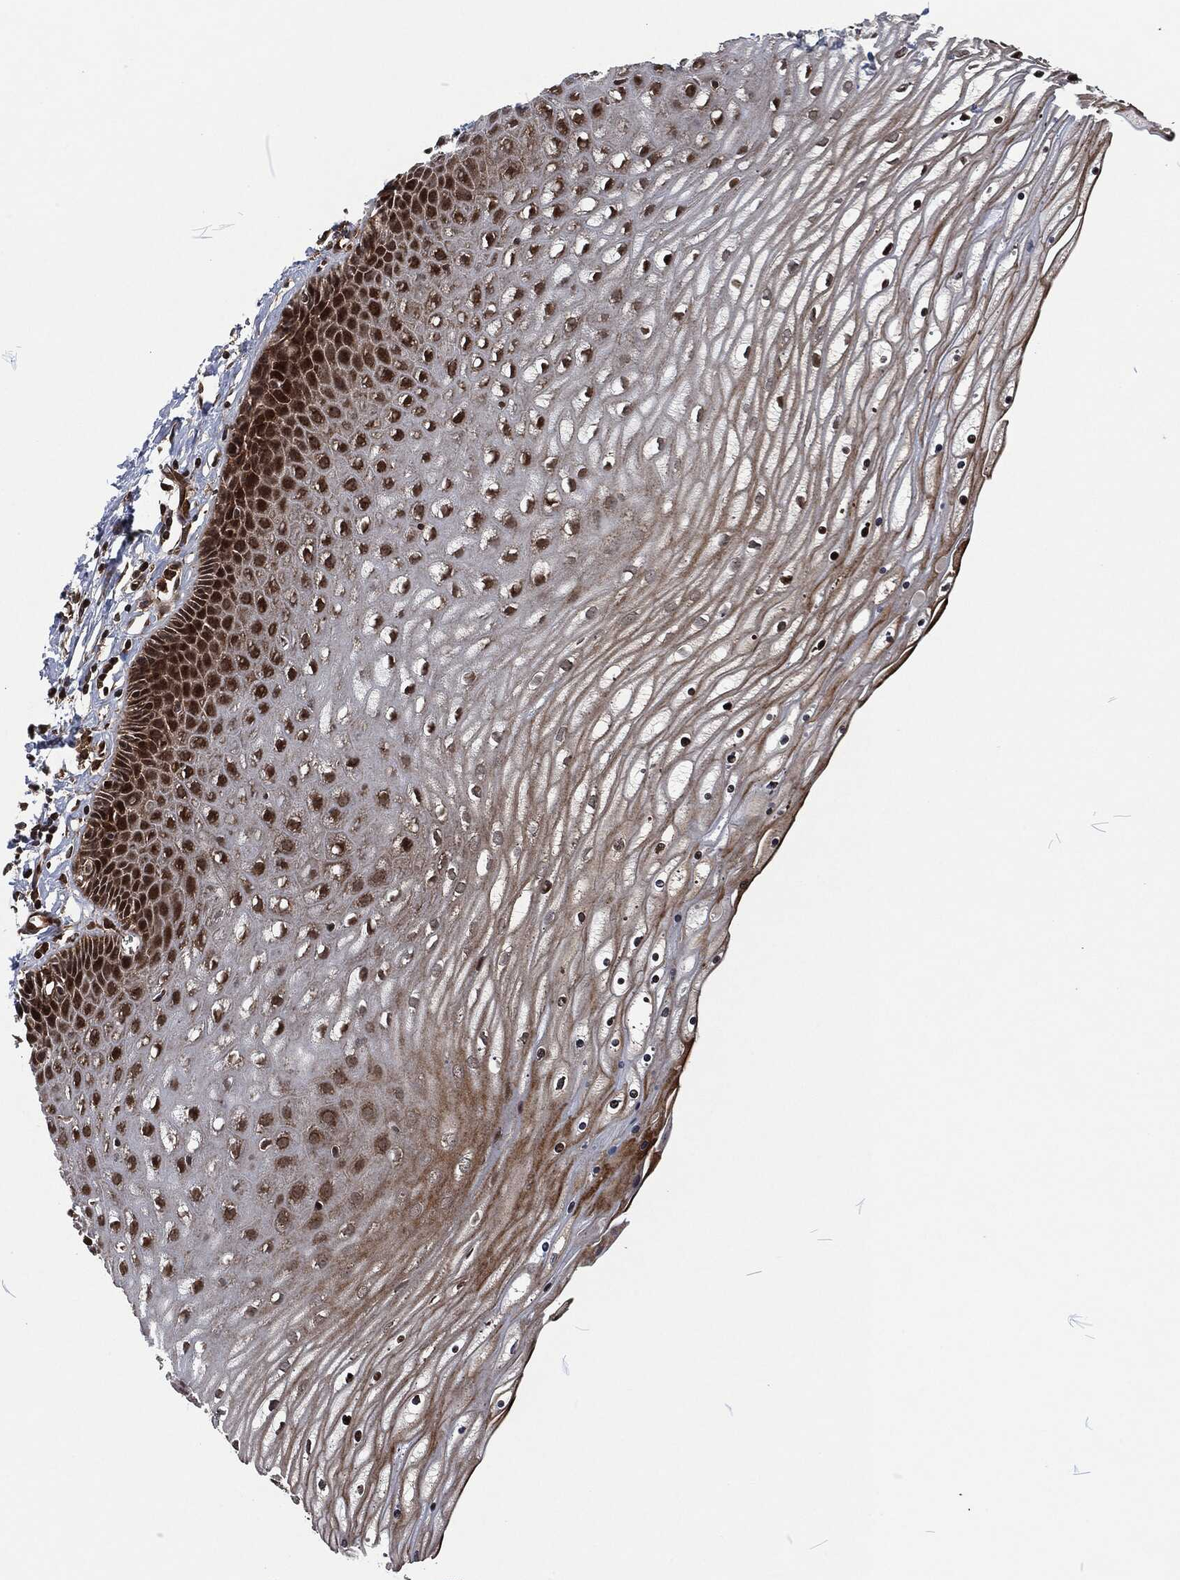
{"staining": {"intensity": "moderate", "quantity": ">75%", "location": "cytoplasmic/membranous"}, "tissue": "cervix", "cell_type": "Glandular cells", "image_type": "normal", "snomed": [{"axis": "morphology", "description": "Normal tissue, NOS"}, {"axis": "topography", "description": "Cervix"}], "caption": "Cervix stained with DAB IHC demonstrates medium levels of moderate cytoplasmic/membranous expression in about >75% of glandular cells.", "gene": "CMPK2", "patient": {"sex": "female", "age": 35}}